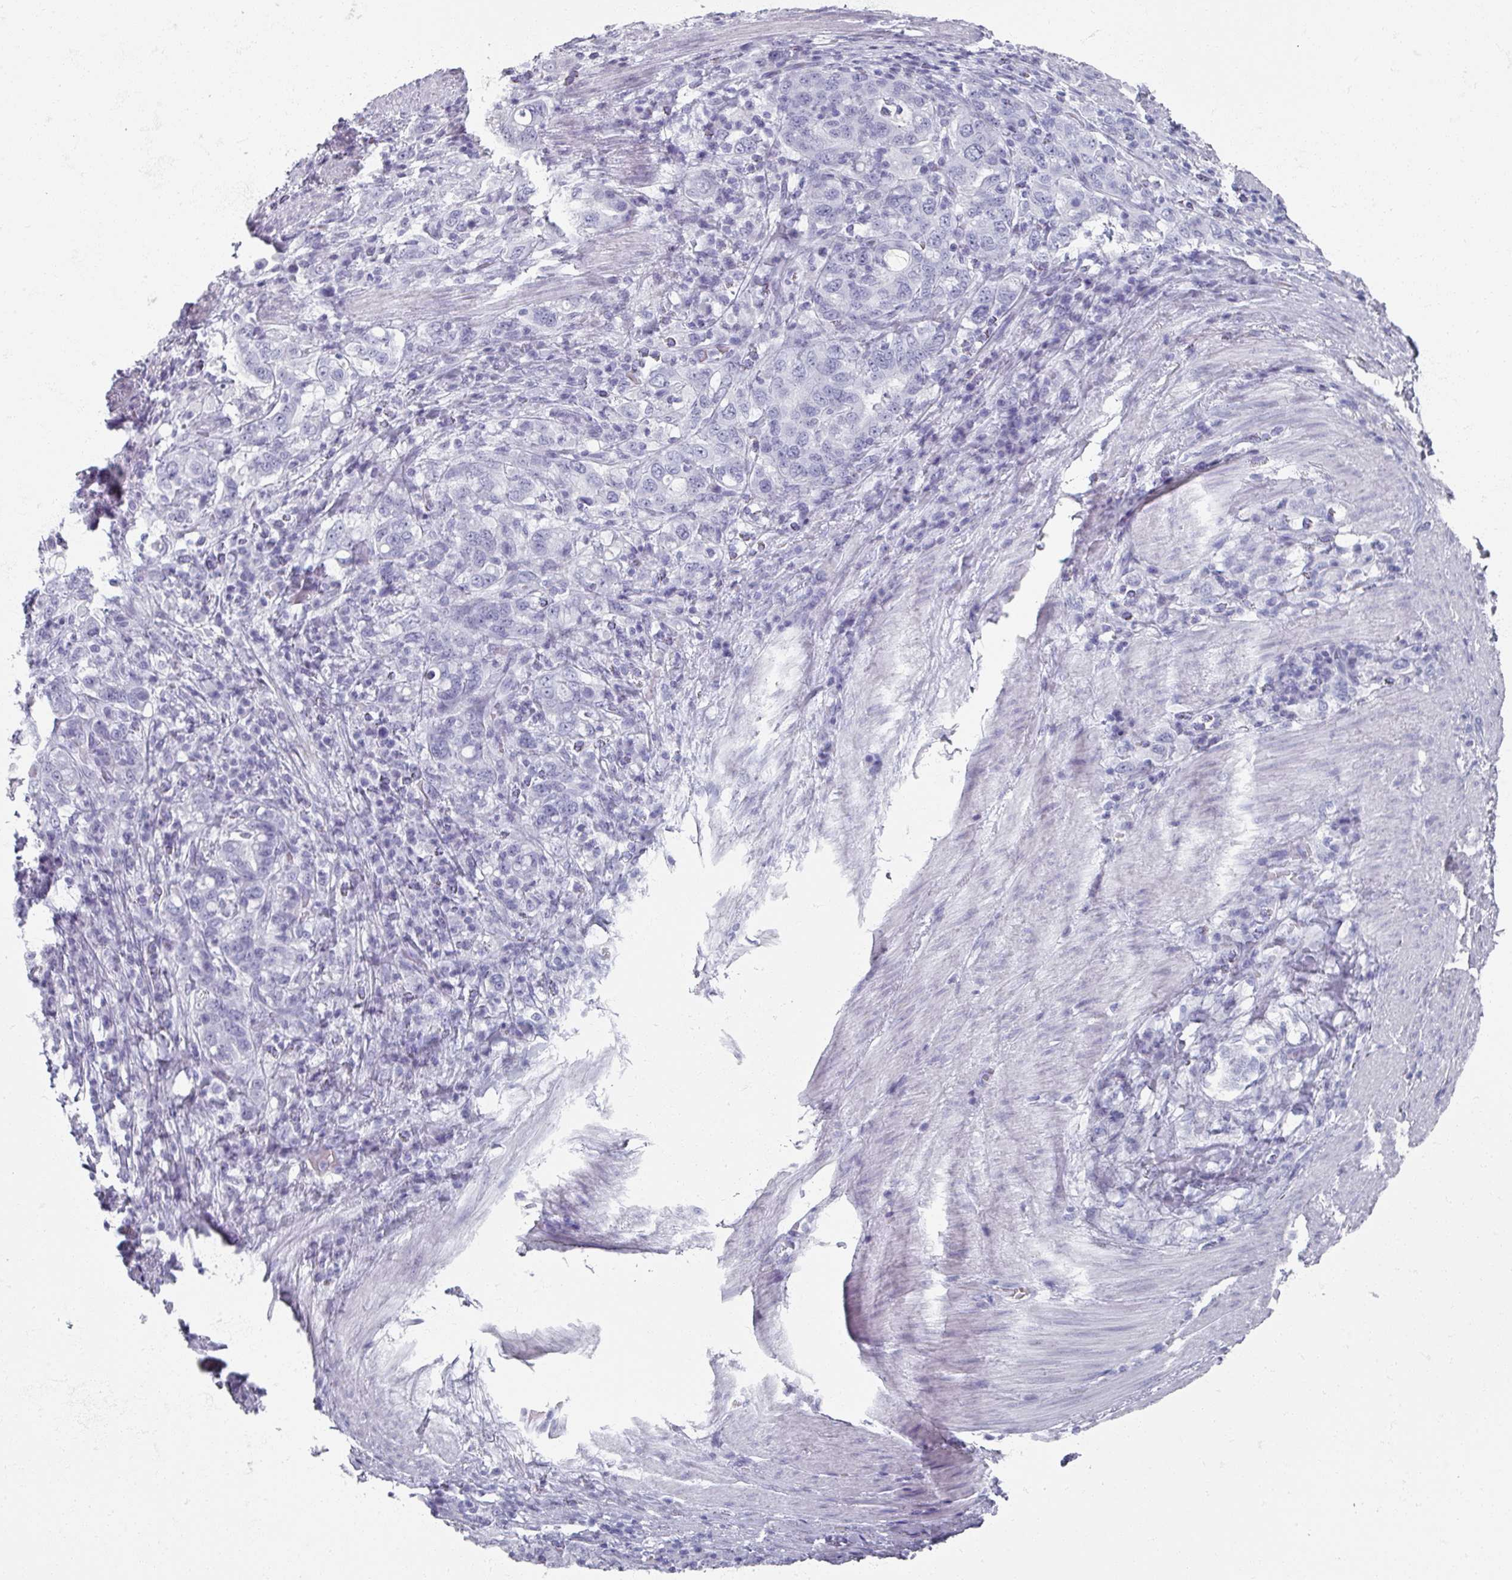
{"staining": {"intensity": "negative", "quantity": "none", "location": "none"}, "tissue": "stomach cancer", "cell_type": "Tumor cells", "image_type": "cancer", "snomed": [{"axis": "morphology", "description": "Adenocarcinoma, NOS"}, {"axis": "topography", "description": "Stomach, upper"}, {"axis": "topography", "description": "Stomach"}], "caption": "Histopathology image shows no protein positivity in tumor cells of adenocarcinoma (stomach) tissue.", "gene": "OMG", "patient": {"sex": "male", "age": 62}}